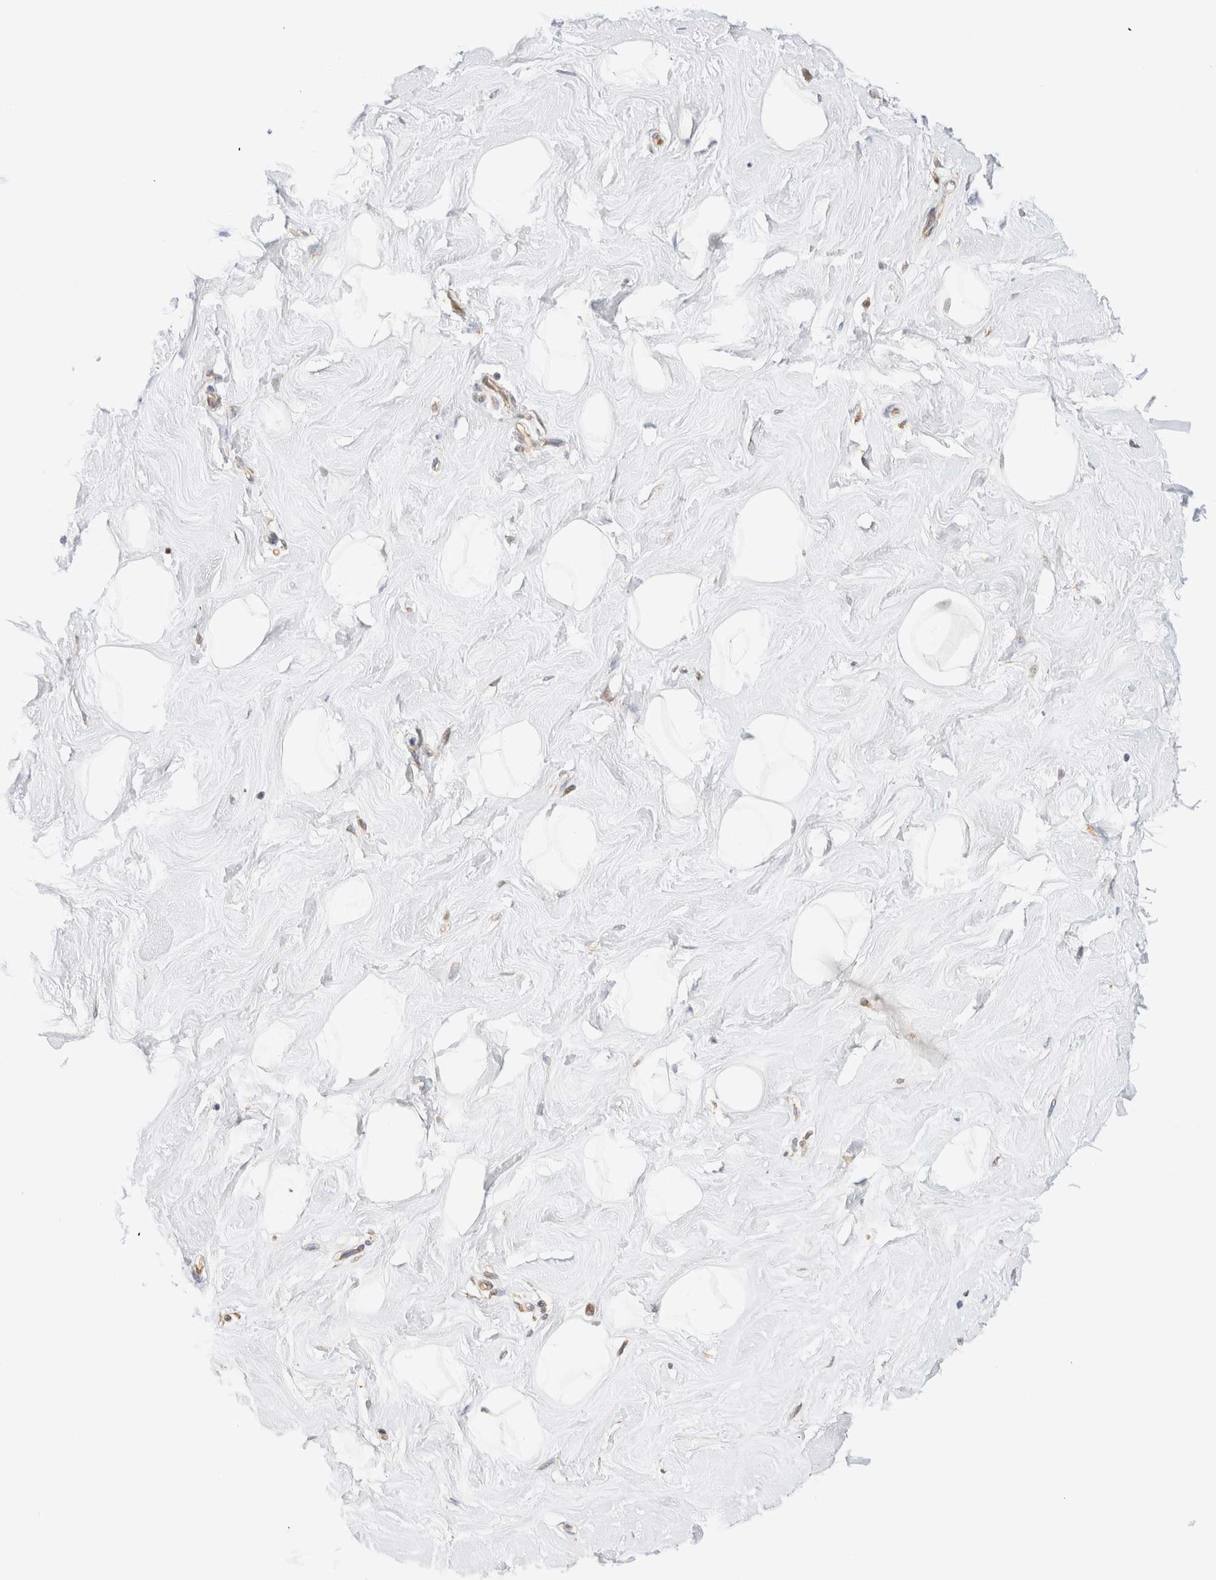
{"staining": {"intensity": "negative", "quantity": "none", "location": "none"}, "tissue": "breast", "cell_type": "Adipocytes", "image_type": "normal", "snomed": [{"axis": "morphology", "description": "Normal tissue, NOS"}, {"axis": "topography", "description": "Breast"}], "caption": "Immunohistochemical staining of benign breast displays no significant positivity in adipocytes.", "gene": "SYVN1", "patient": {"sex": "female", "age": 23}}